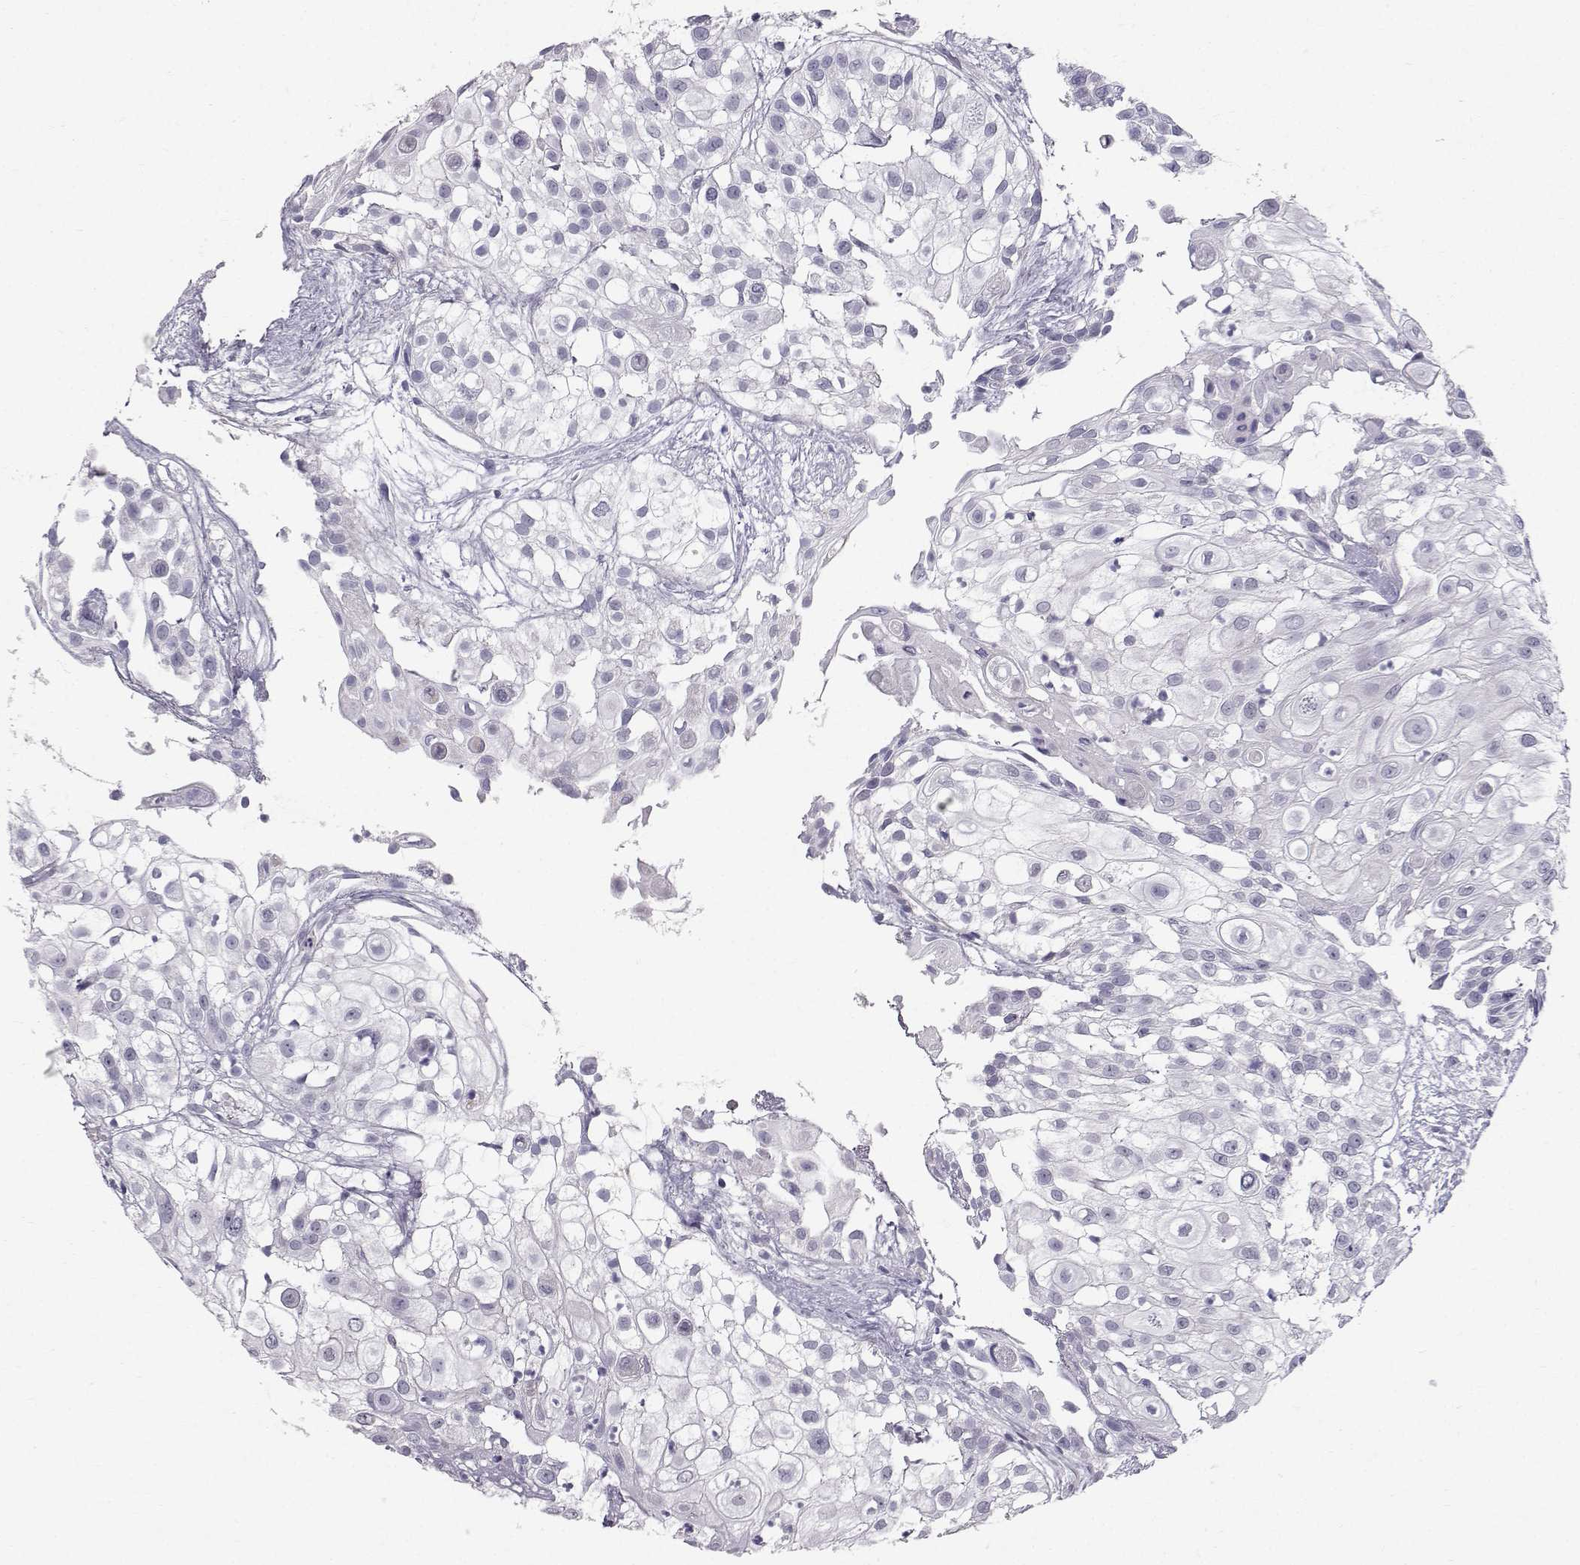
{"staining": {"intensity": "negative", "quantity": "none", "location": "none"}, "tissue": "urothelial cancer", "cell_type": "Tumor cells", "image_type": "cancer", "snomed": [{"axis": "morphology", "description": "Urothelial carcinoma, High grade"}, {"axis": "topography", "description": "Urinary bladder"}], "caption": "Tumor cells are negative for protein expression in human urothelial cancer. (DAB immunohistochemistry visualized using brightfield microscopy, high magnification).", "gene": "SPDYE4", "patient": {"sex": "female", "age": 79}}